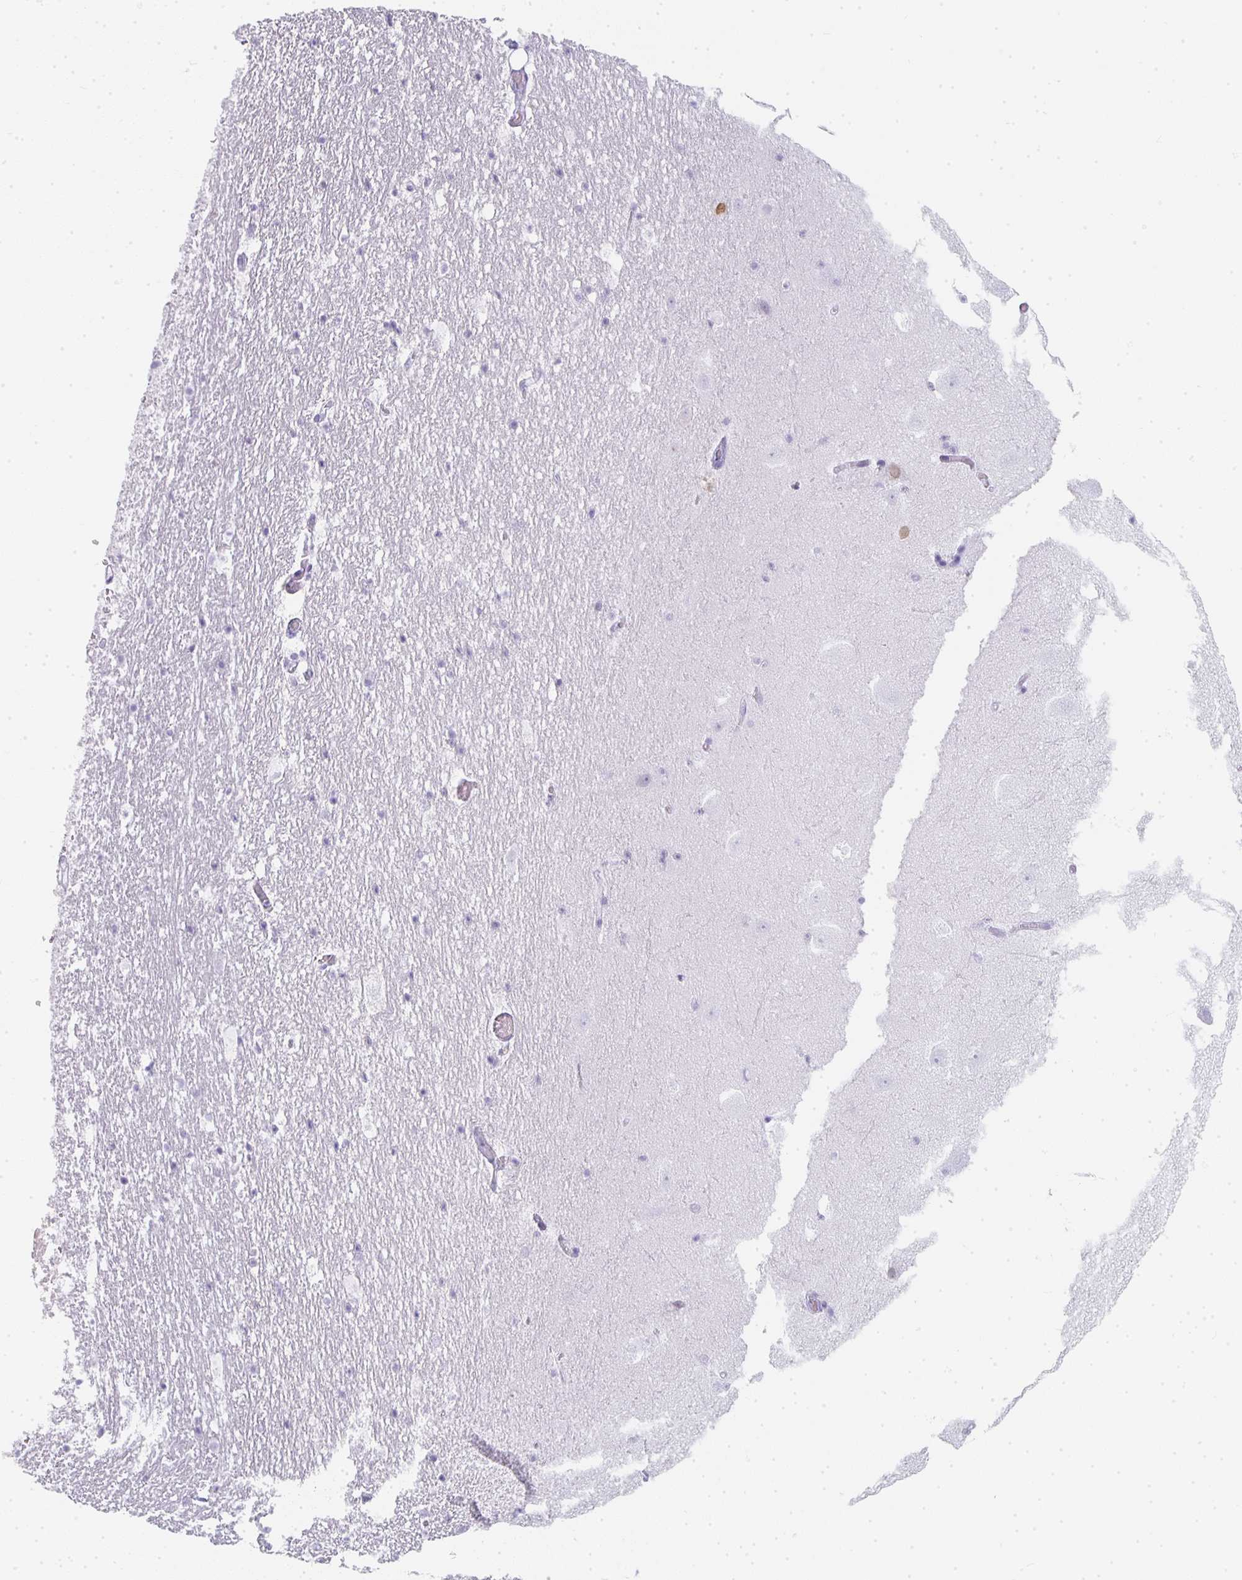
{"staining": {"intensity": "negative", "quantity": "none", "location": "none"}, "tissue": "hippocampus", "cell_type": "Glial cells", "image_type": "normal", "snomed": [{"axis": "morphology", "description": "Normal tissue, NOS"}, {"axis": "topography", "description": "Hippocampus"}], "caption": "Glial cells are negative for brown protein staining in normal hippocampus. The staining is performed using DAB brown chromogen with nuclei counter-stained in using hematoxylin.", "gene": "TPSD1", "patient": {"sex": "female", "age": 42}}